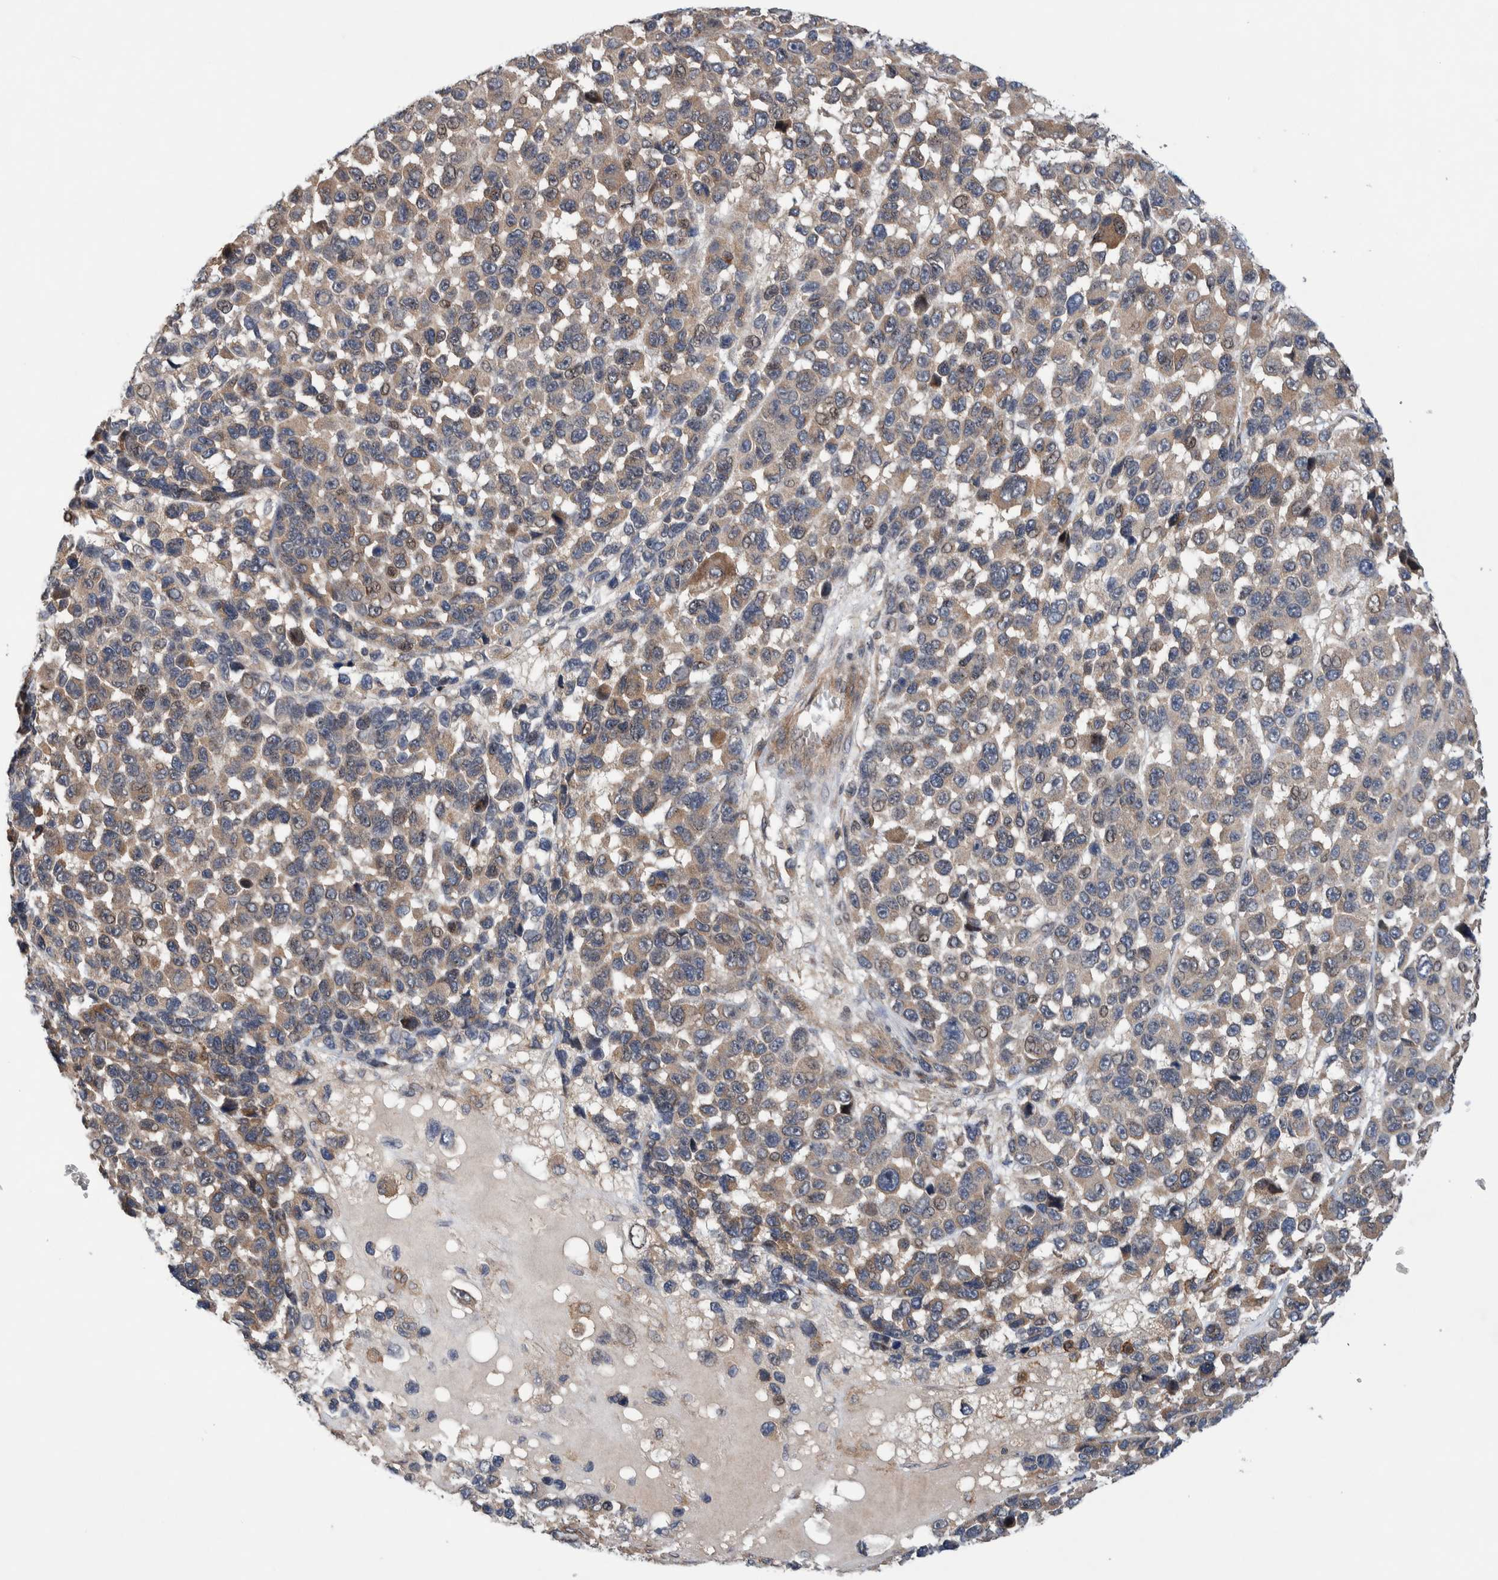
{"staining": {"intensity": "weak", "quantity": "25%-75%", "location": "cytoplasmic/membranous"}, "tissue": "melanoma", "cell_type": "Tumor cells", "image_type": "cancer", "snomed": [{"axis": "morphology", "description": "Malignant melanoma, NOS"}, {"axis": "topography", "description": "Skin"}], "caption": "Melanoma stained with immunohistochemistry (IHC) demonstrates weak cytoplasmic/membranous expression in about 25%-75% of tumor cells.", "gene": "PIK3R6", "patient": {"sex": "male", "age": 53}}